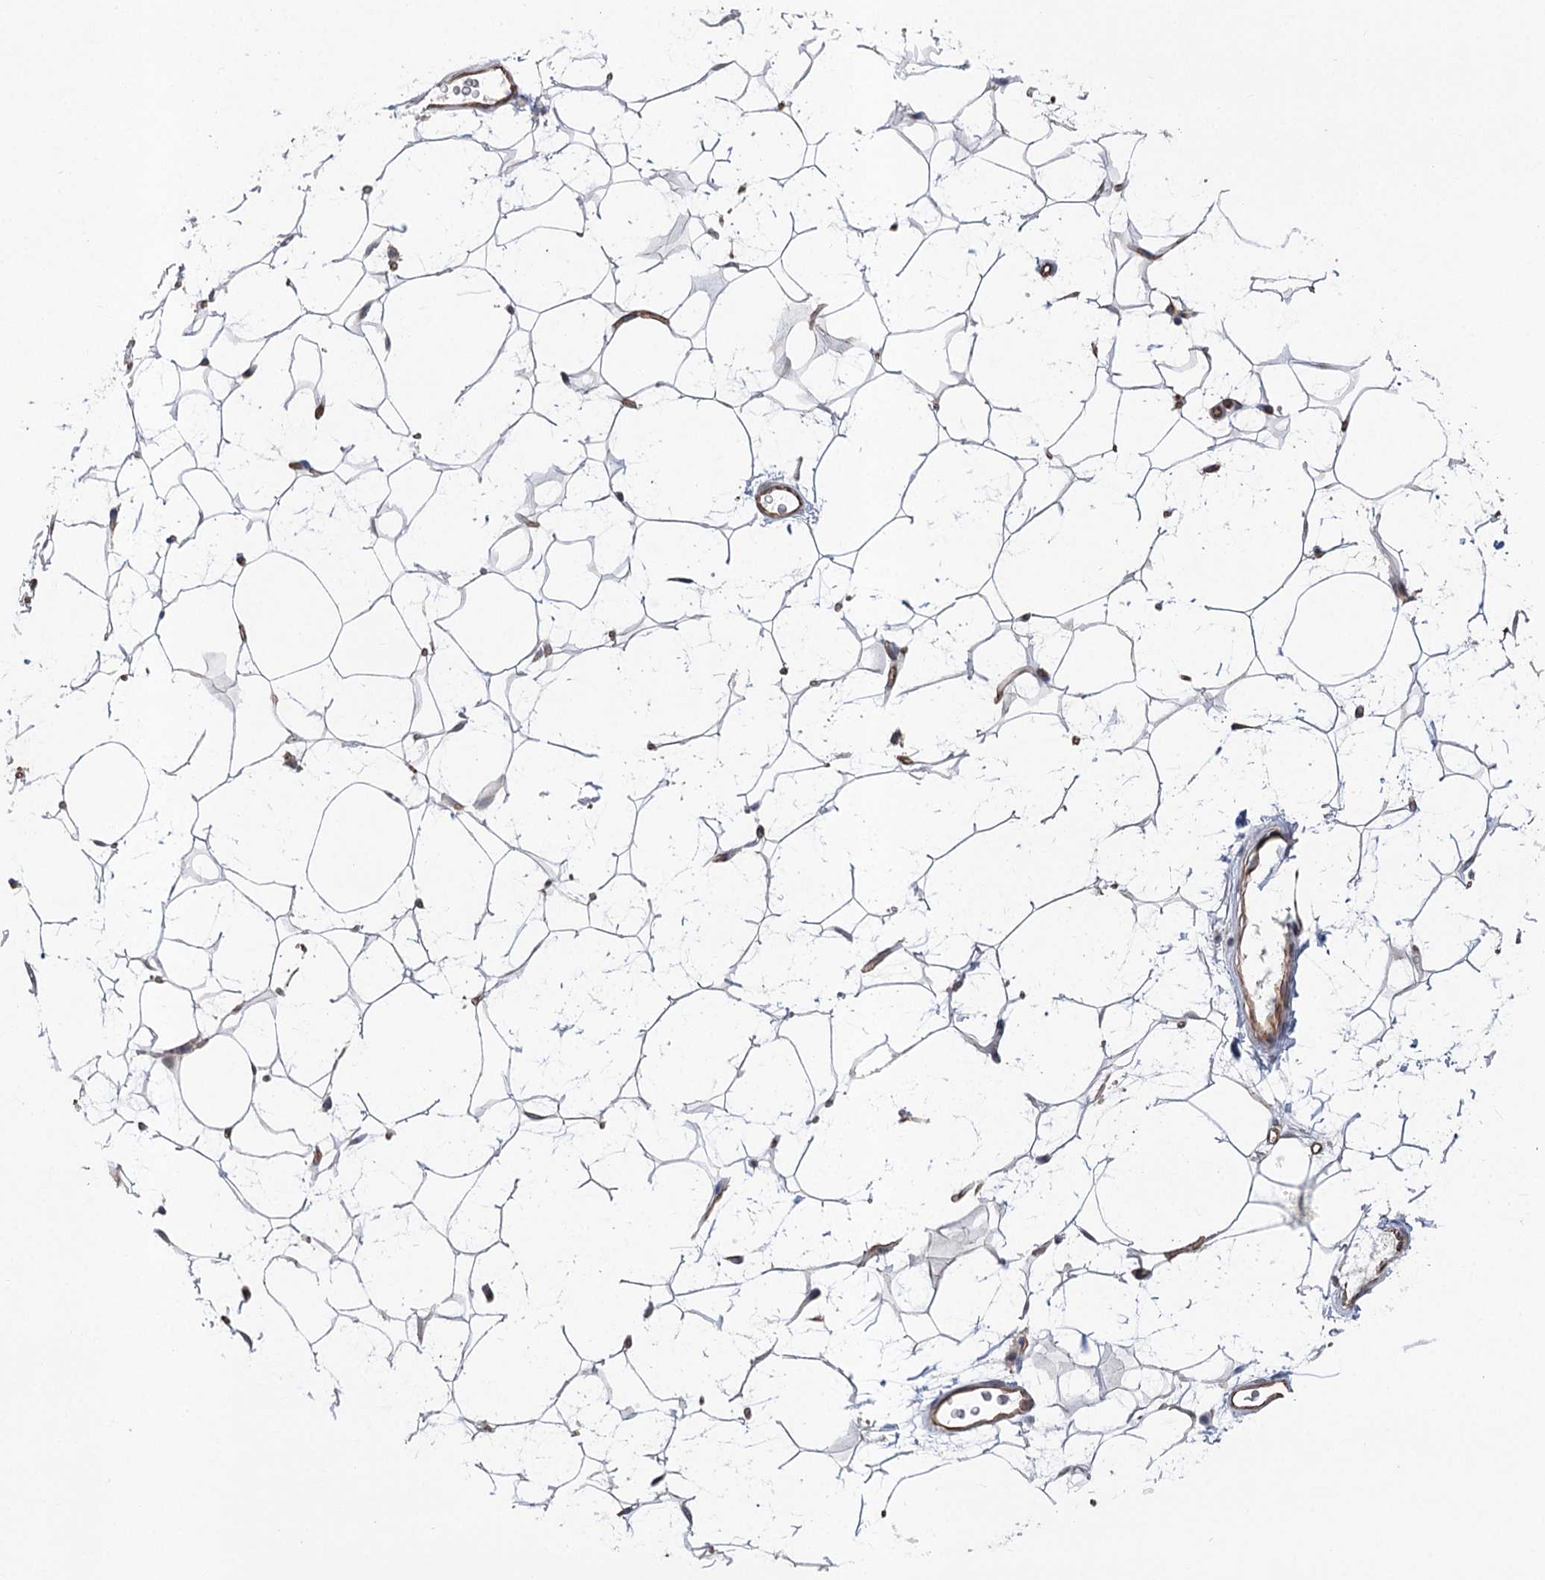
{"staining": {"intensity": "negative", "quantity": "none", "location": "none"}, "tissue": "adipose tissue", "cell_type": "Adipocytes", "image_type": "normal", "snomed": [{"axis": "morphology", "description": "Normal tissue, NOS"}, {"axis": "topography", "description": "Breast"}], "caption": "This is an immunohistochemistry micrograph of unremarkable human adipose tissue. There is no positivity in adipocytes.", "gene": "RWDD4", "patient": {"sex": "female", "age": 26}}